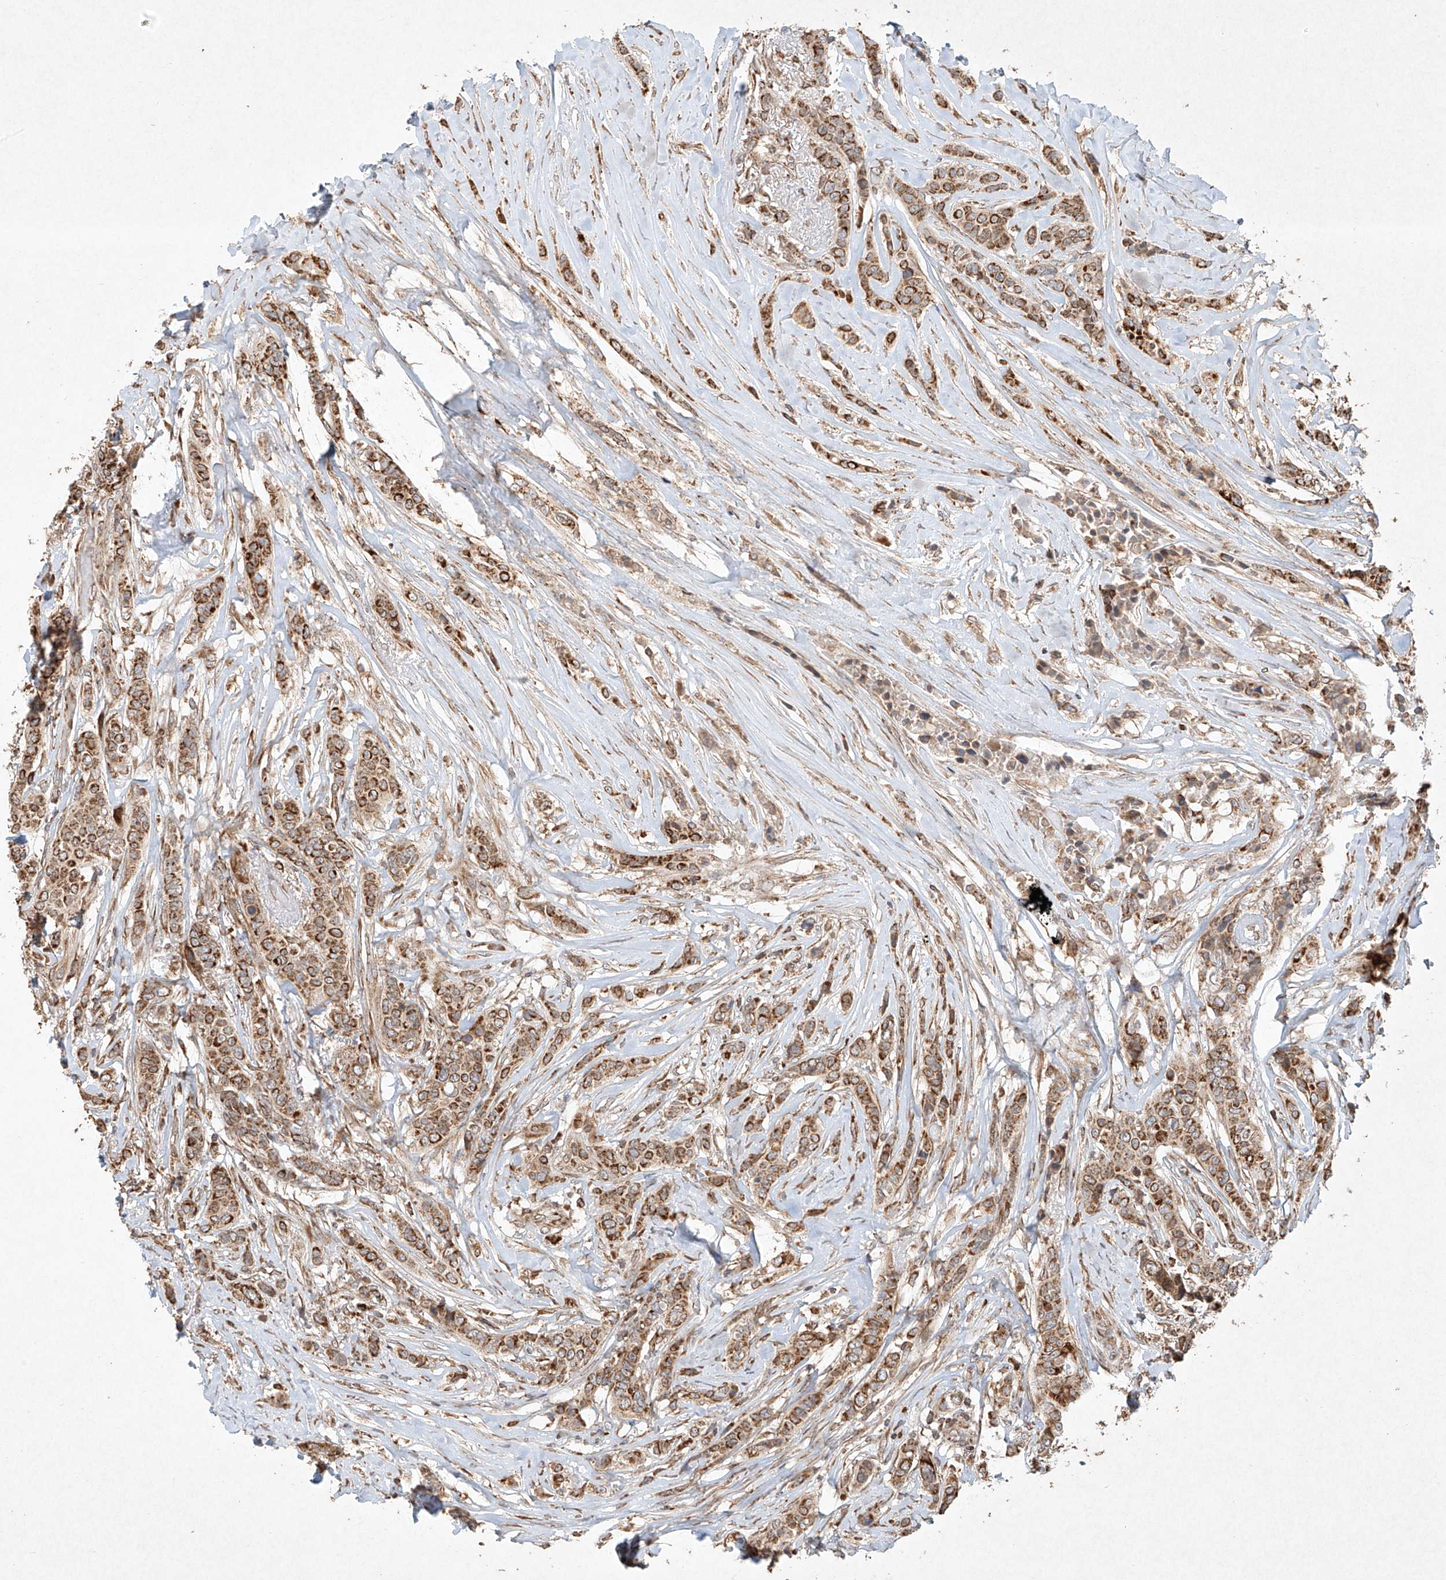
{"staining": {"intensity": "moderate", "quantity": ">75%", "location": "cytoplasmic/membranous"}, "tissue": "breast cancer", "cell_type": "Tumor cells", "image_type": "cancer", "snomed": [{"axis": "morphology", "description": "Lobular carcinoma"}, {"axis": "topography", "description": "Breast"}], "caption": "An image of lobular carcinoma (breast) stained for a protein exhibits moderate cytoplasmic/membranous brown staining in tumor cells.", "gene": "SEMA3B", "patient": {"sex": "female", "age": 51}}